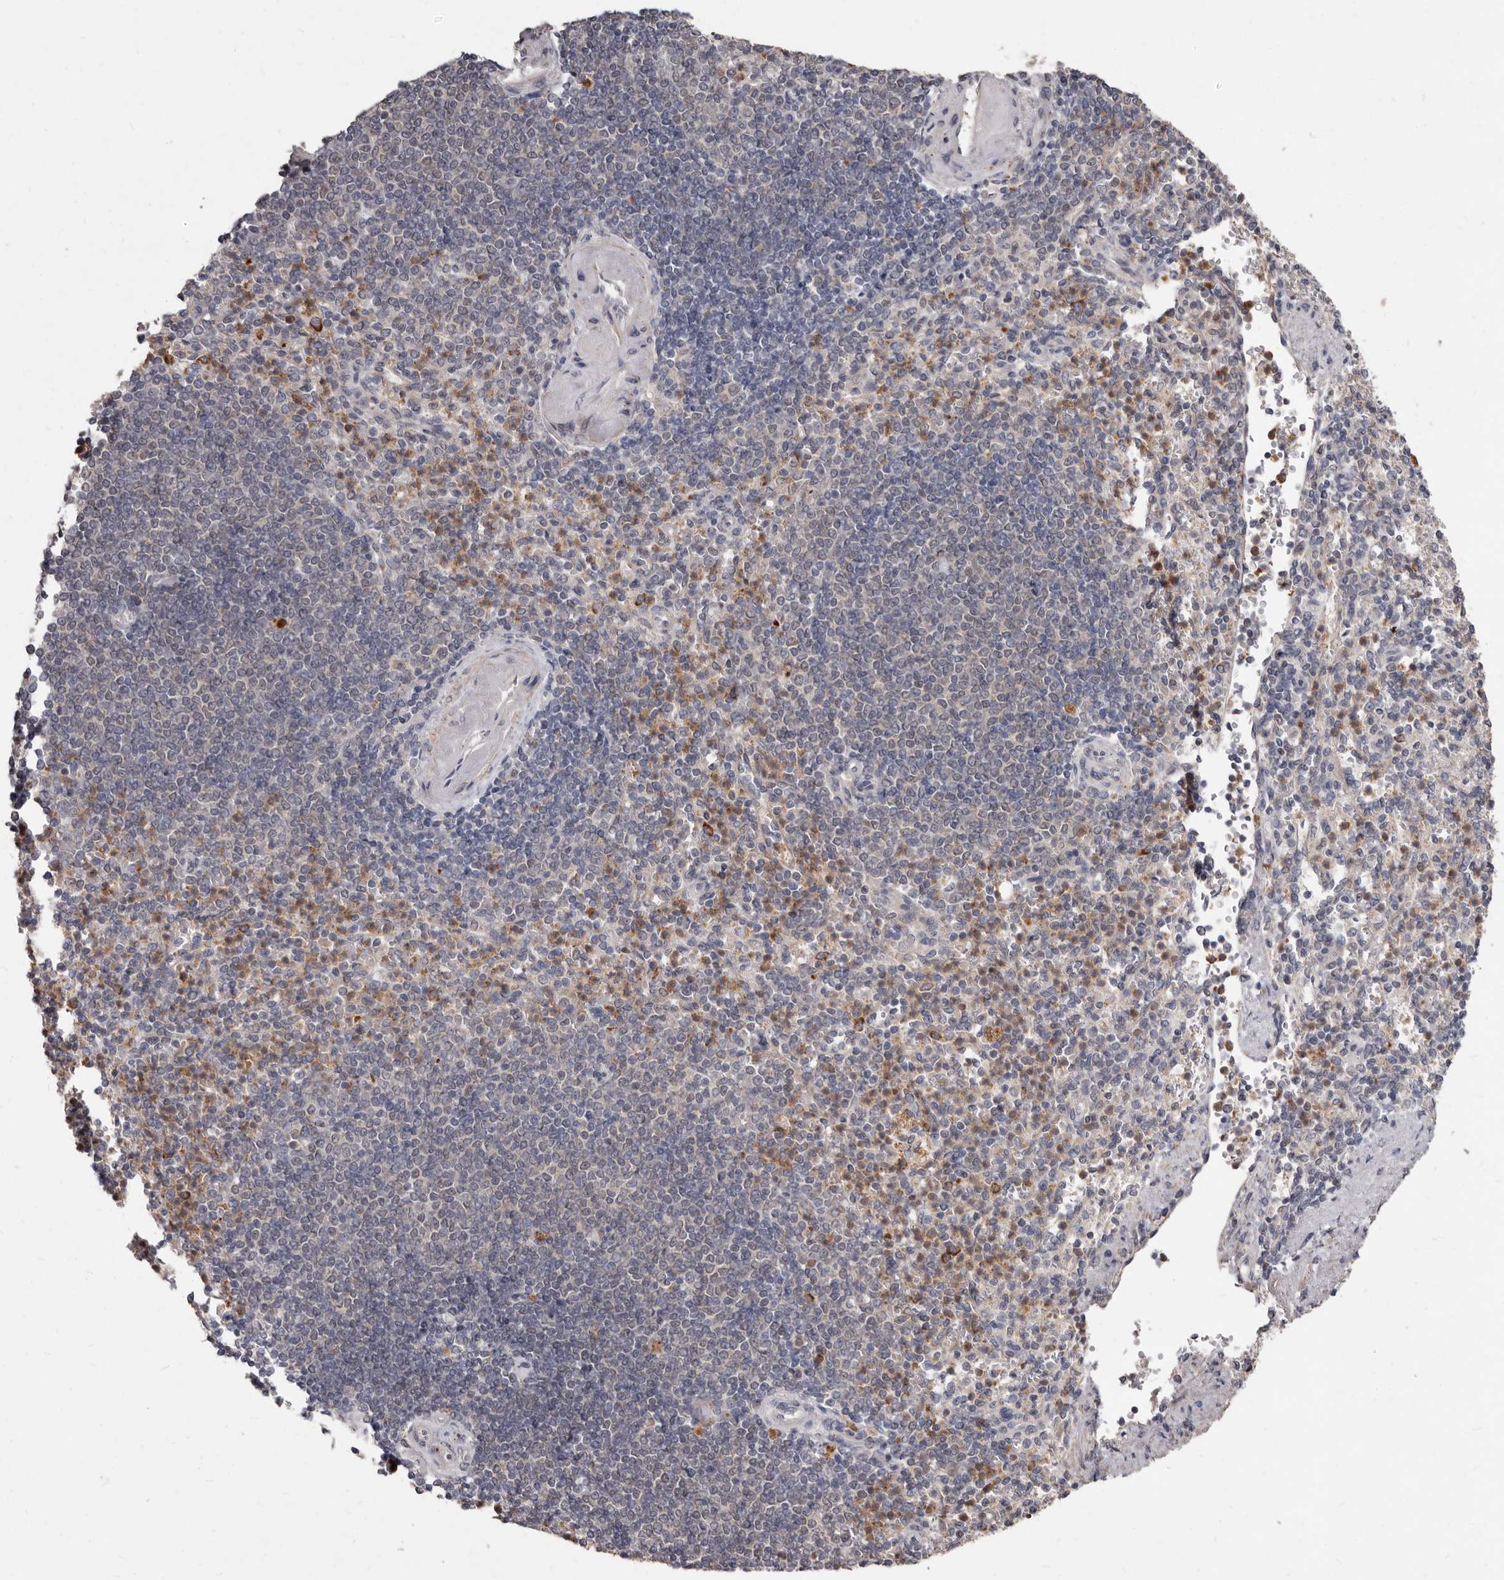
{"staining": {"intensity": "moderate", "quantity": "25%-75%", "location": "cytoplasmic/membranous"}, "tissue": "spleen", "cell_type": "Cells in red pulp", "image_type": "normal", "snomed": [{"axis": "morphology", "description": "Normal tissue, NOS"}, {"axis": "topography", "description": "Spleen"}], "caption": "A photomicrograph of human spleen stained for a protein shows moderate cytoplasmic/membranous brown staining in cells in red pulp. (DAB IHC with brightfield microscopy, high magnification).", "gene": "ACLY", "patient": {"sex": "female", "age": 74}}